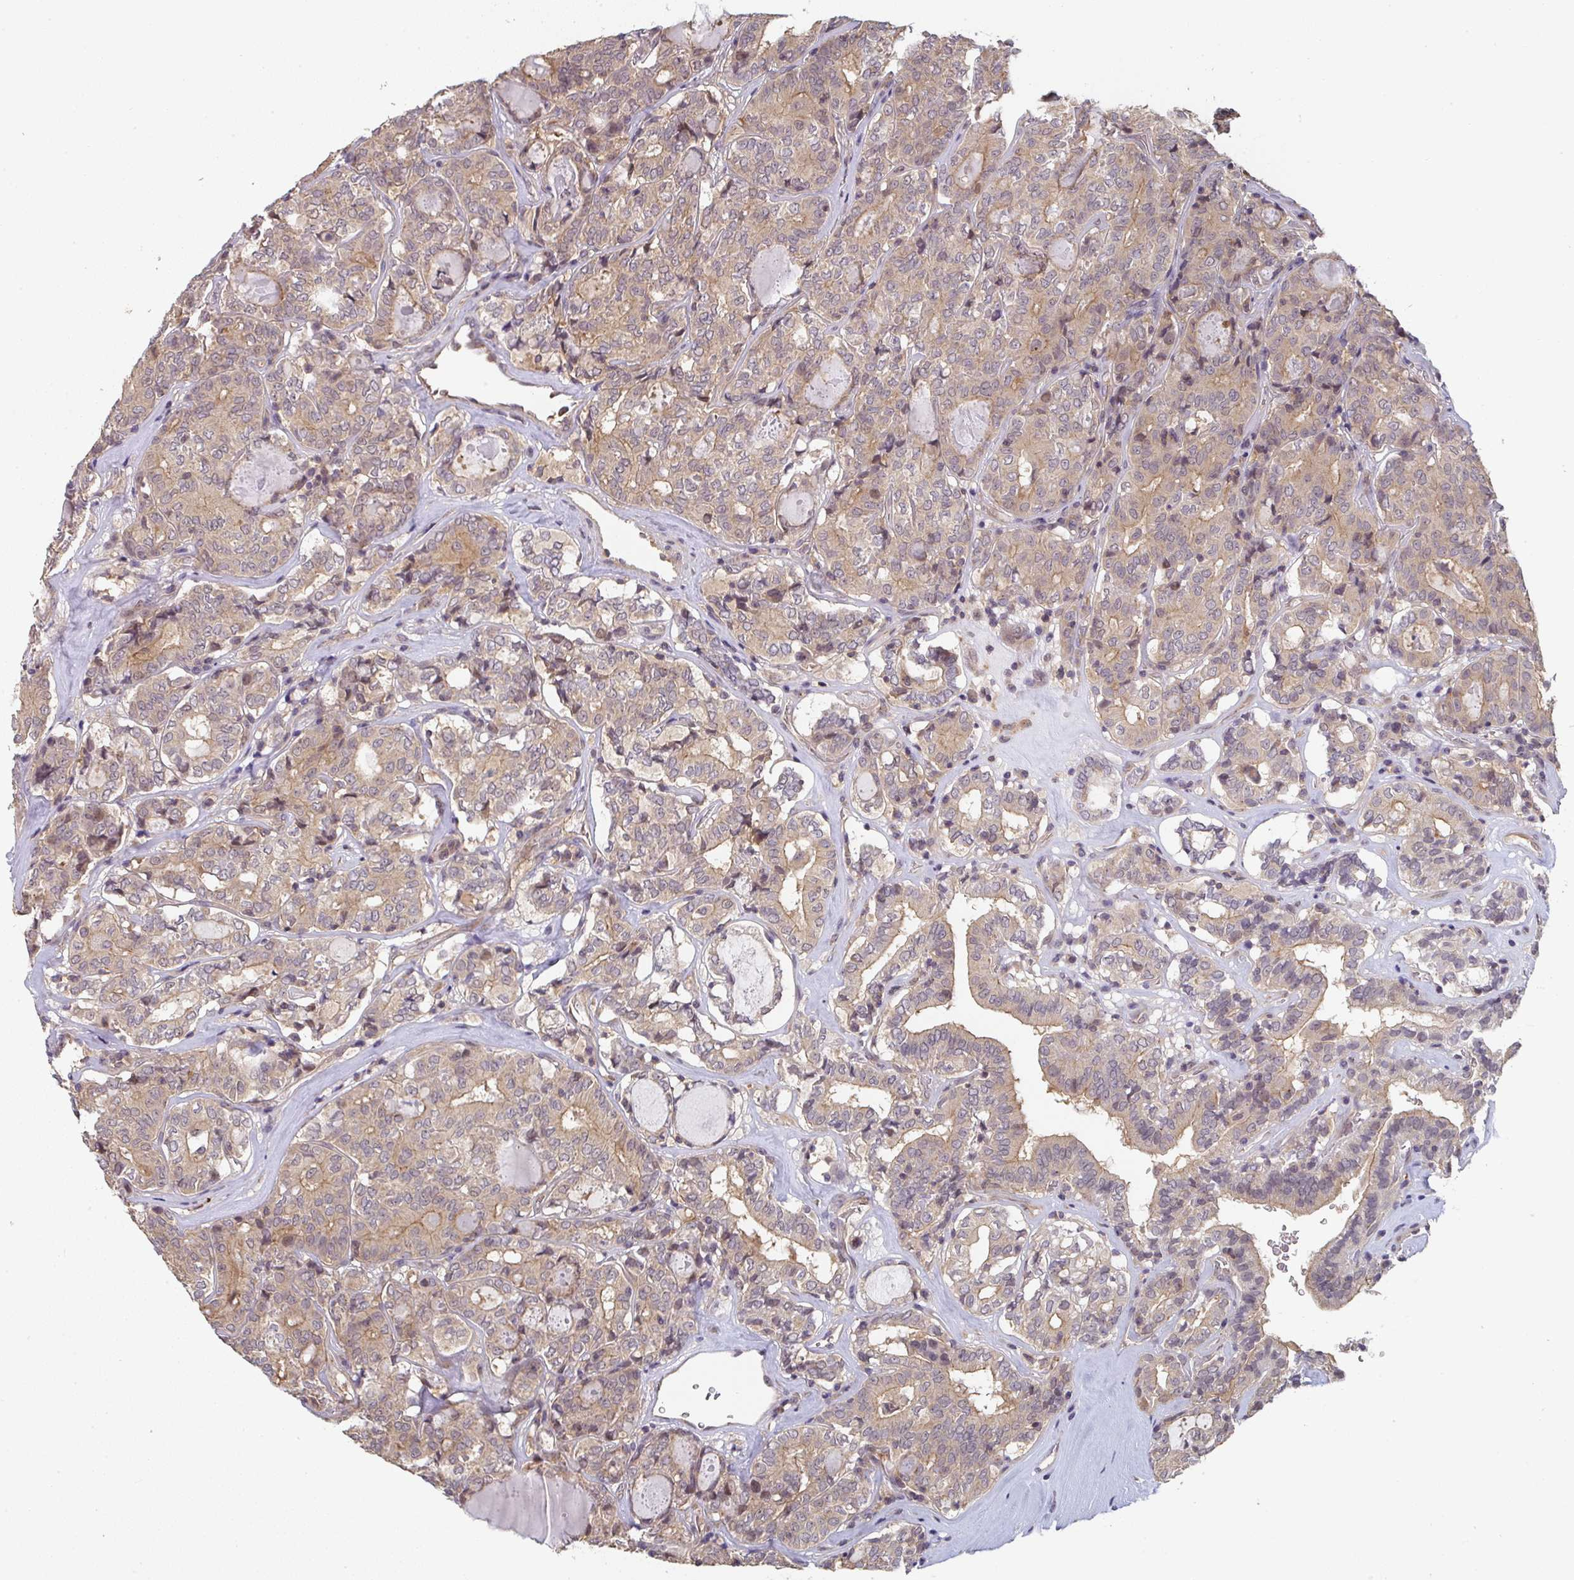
{"staining": {"intensity": "weak", "quantity": ">75%", "location": "cytoplasmic/membranous"}, "tissue": "thyroid cancer", "cell_type": "Tumor cells", "image_type": "cancer", "snomed": [{"axis": "morphology", "description": "Papillary adenocarcinoma, NOS"}, {"axis": "topography", "description": "Thyroid gland"}], "caption": "This is an image of immunohistochemistry (IHC) staining of thyroid cancer (papillary adenocarcinoma), which shows weak expression in the cytoplasmic/membranous of tumor cells.", "gene": "RANGRF", "patient": {"sex": "female", "age": 72}}